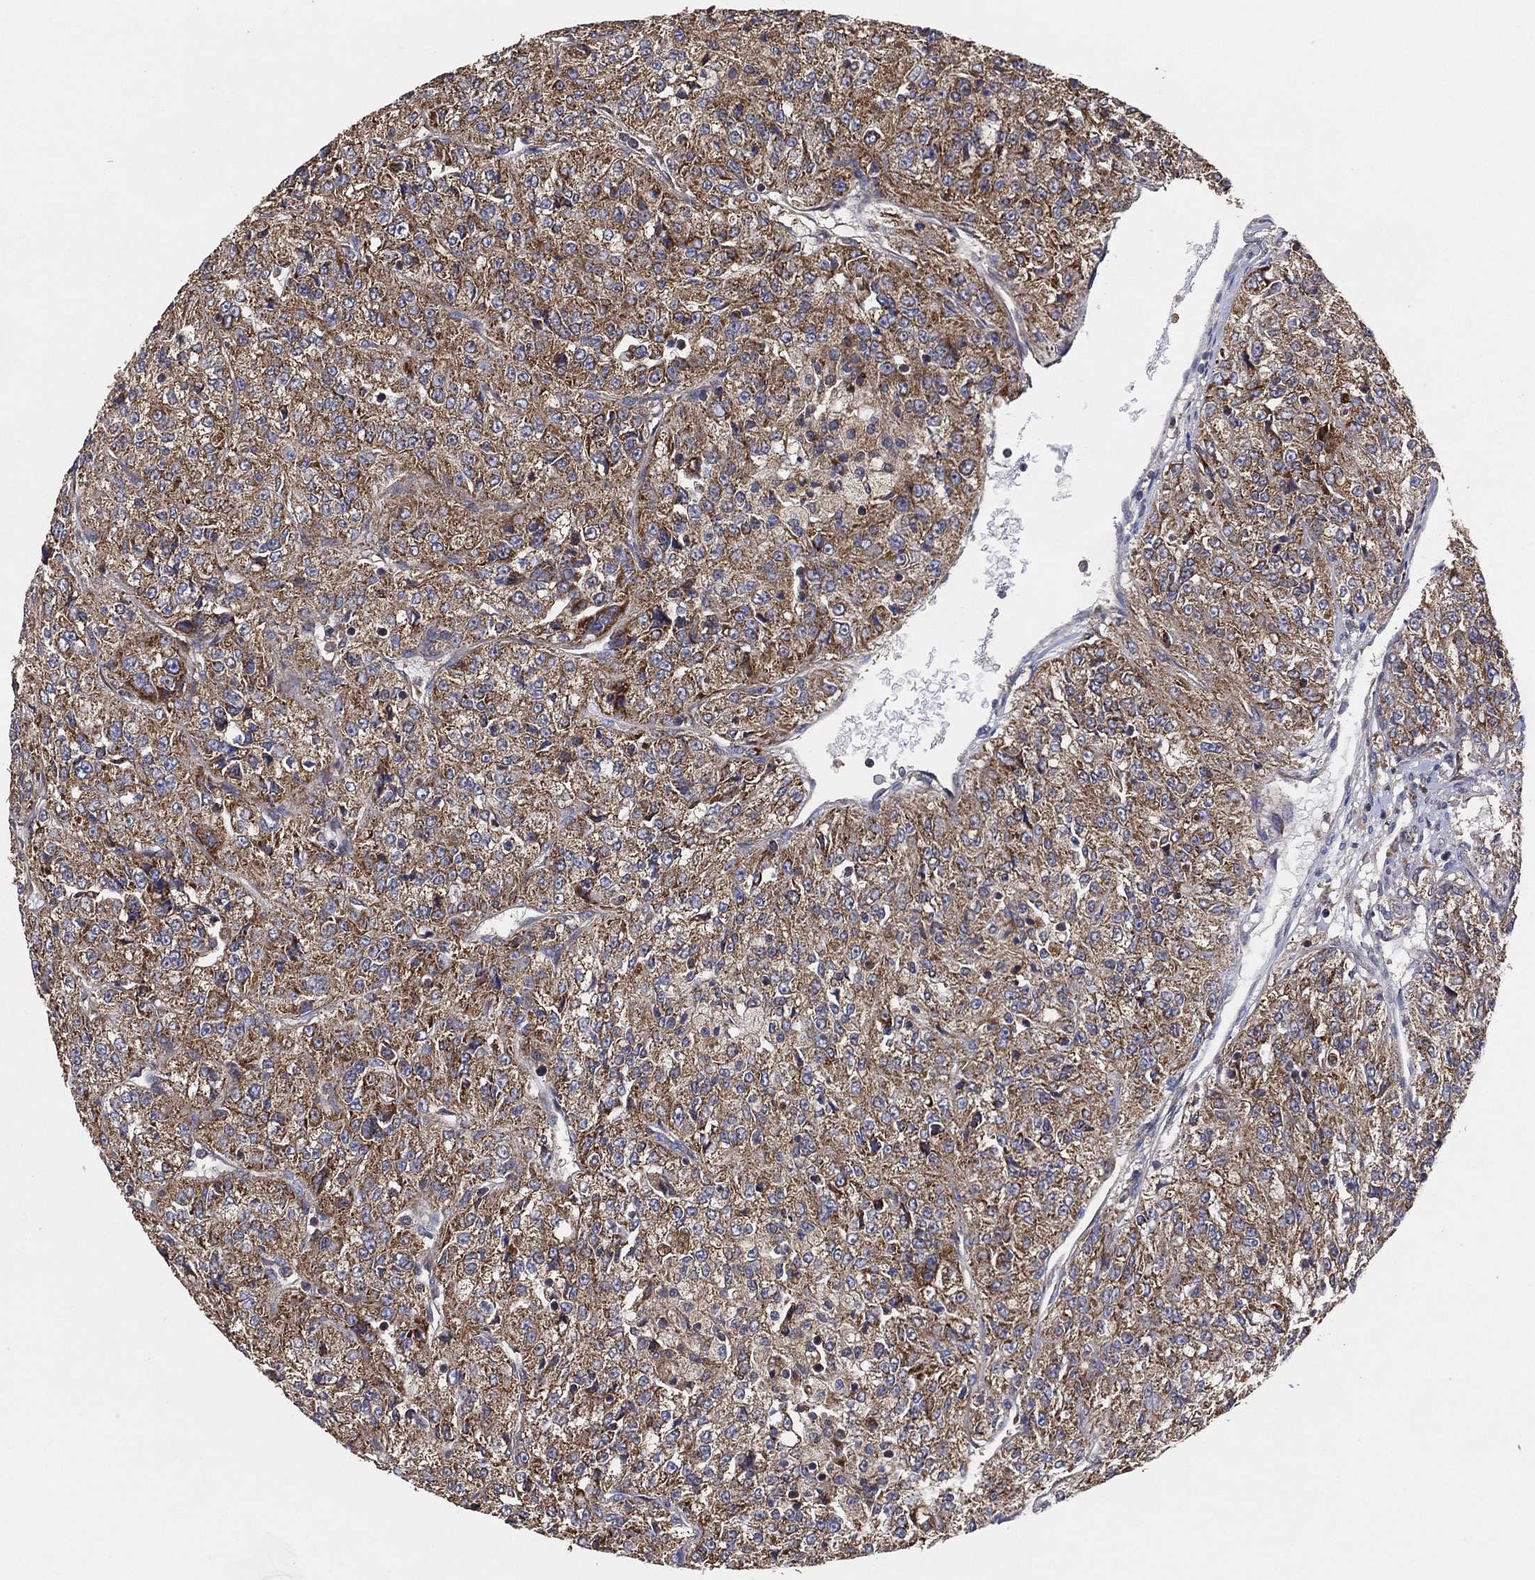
{"staining": {"intensity": "moderate", "quantity": ">75%", "location": "cytoplasmic/membranous"}, "tissue": "renal cancer", "cell_type": "Tumor cells", "image_type": "cancer", "snomed": [{"axis": "morphology", "description": "Adenocarcinoma, NOS"}, {"axis": "topography", "description": "Kidney"}], "caption": "Tumor cells display moderate cytoplasmic/membranous expression in approximately >75% of cells in adenocarcinoma (renal). The staining is performed using DAB brown chromogen to label protein expression. The nuclei are counter-stained blue using hematoxylin.", "gene": "LIMD1", "patient": {"sex": "female", "age": 63}}